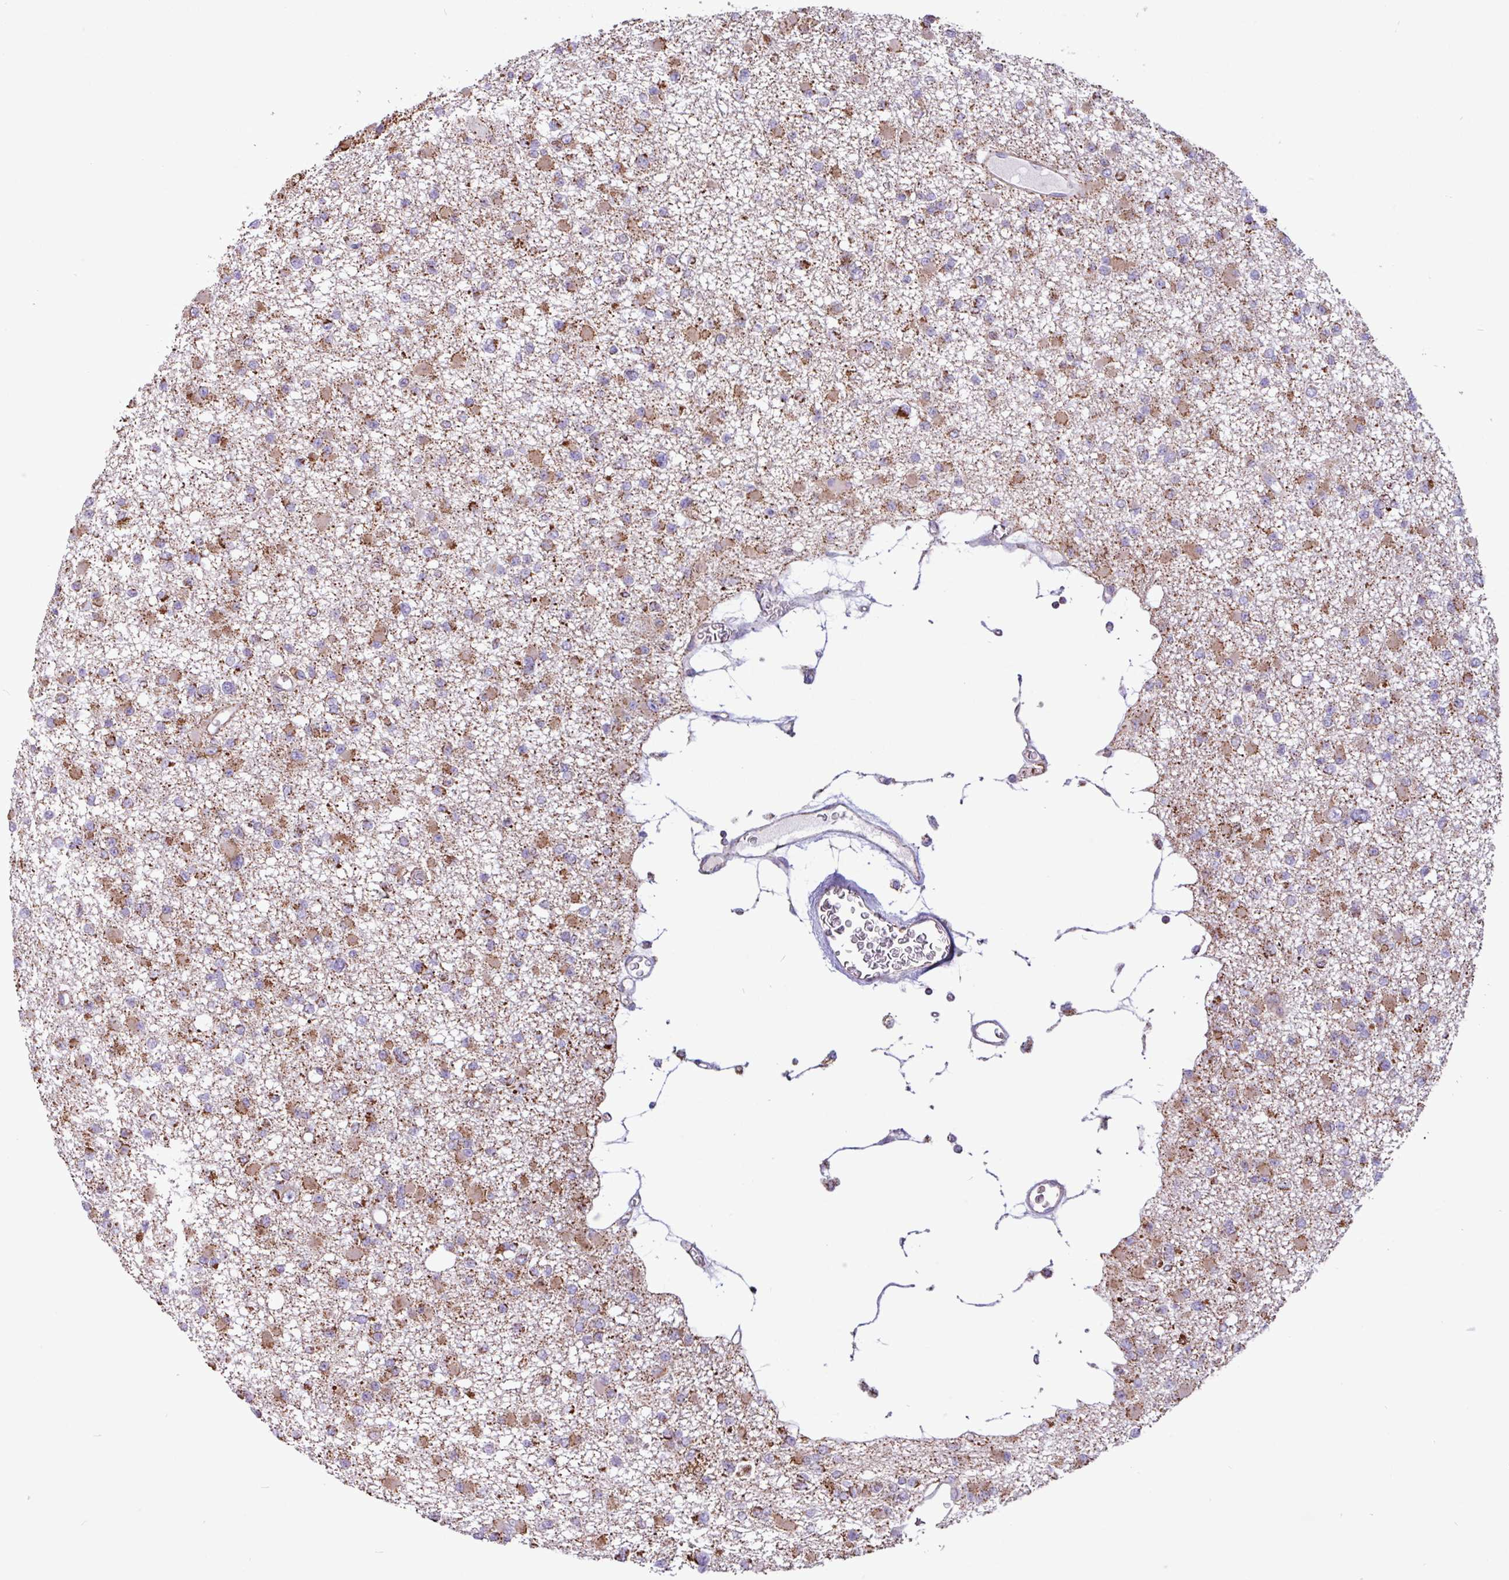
{"staining": {"intensity": "moderate", "quantity": ">75%", "location": "cytoplasmic/membranous"}, "tissue": "glioma", "cell_type": "Tumor cells", "image_type": "cancer", "snomed": [{"axis": "morphology", "description": "Glioma, malignant, Low grade"}, {"axis": "topography", "description": "Brain"}], "caption": "Moderate cytoplasmic/membranous positivity is seen in approximately >75% of tumor cells in malignant low-grade glioma. (DAB IHC with brightfield microscopy, high magnification).", "gene": "RTL3", "patient": {"sex": "female", "age": 22}}